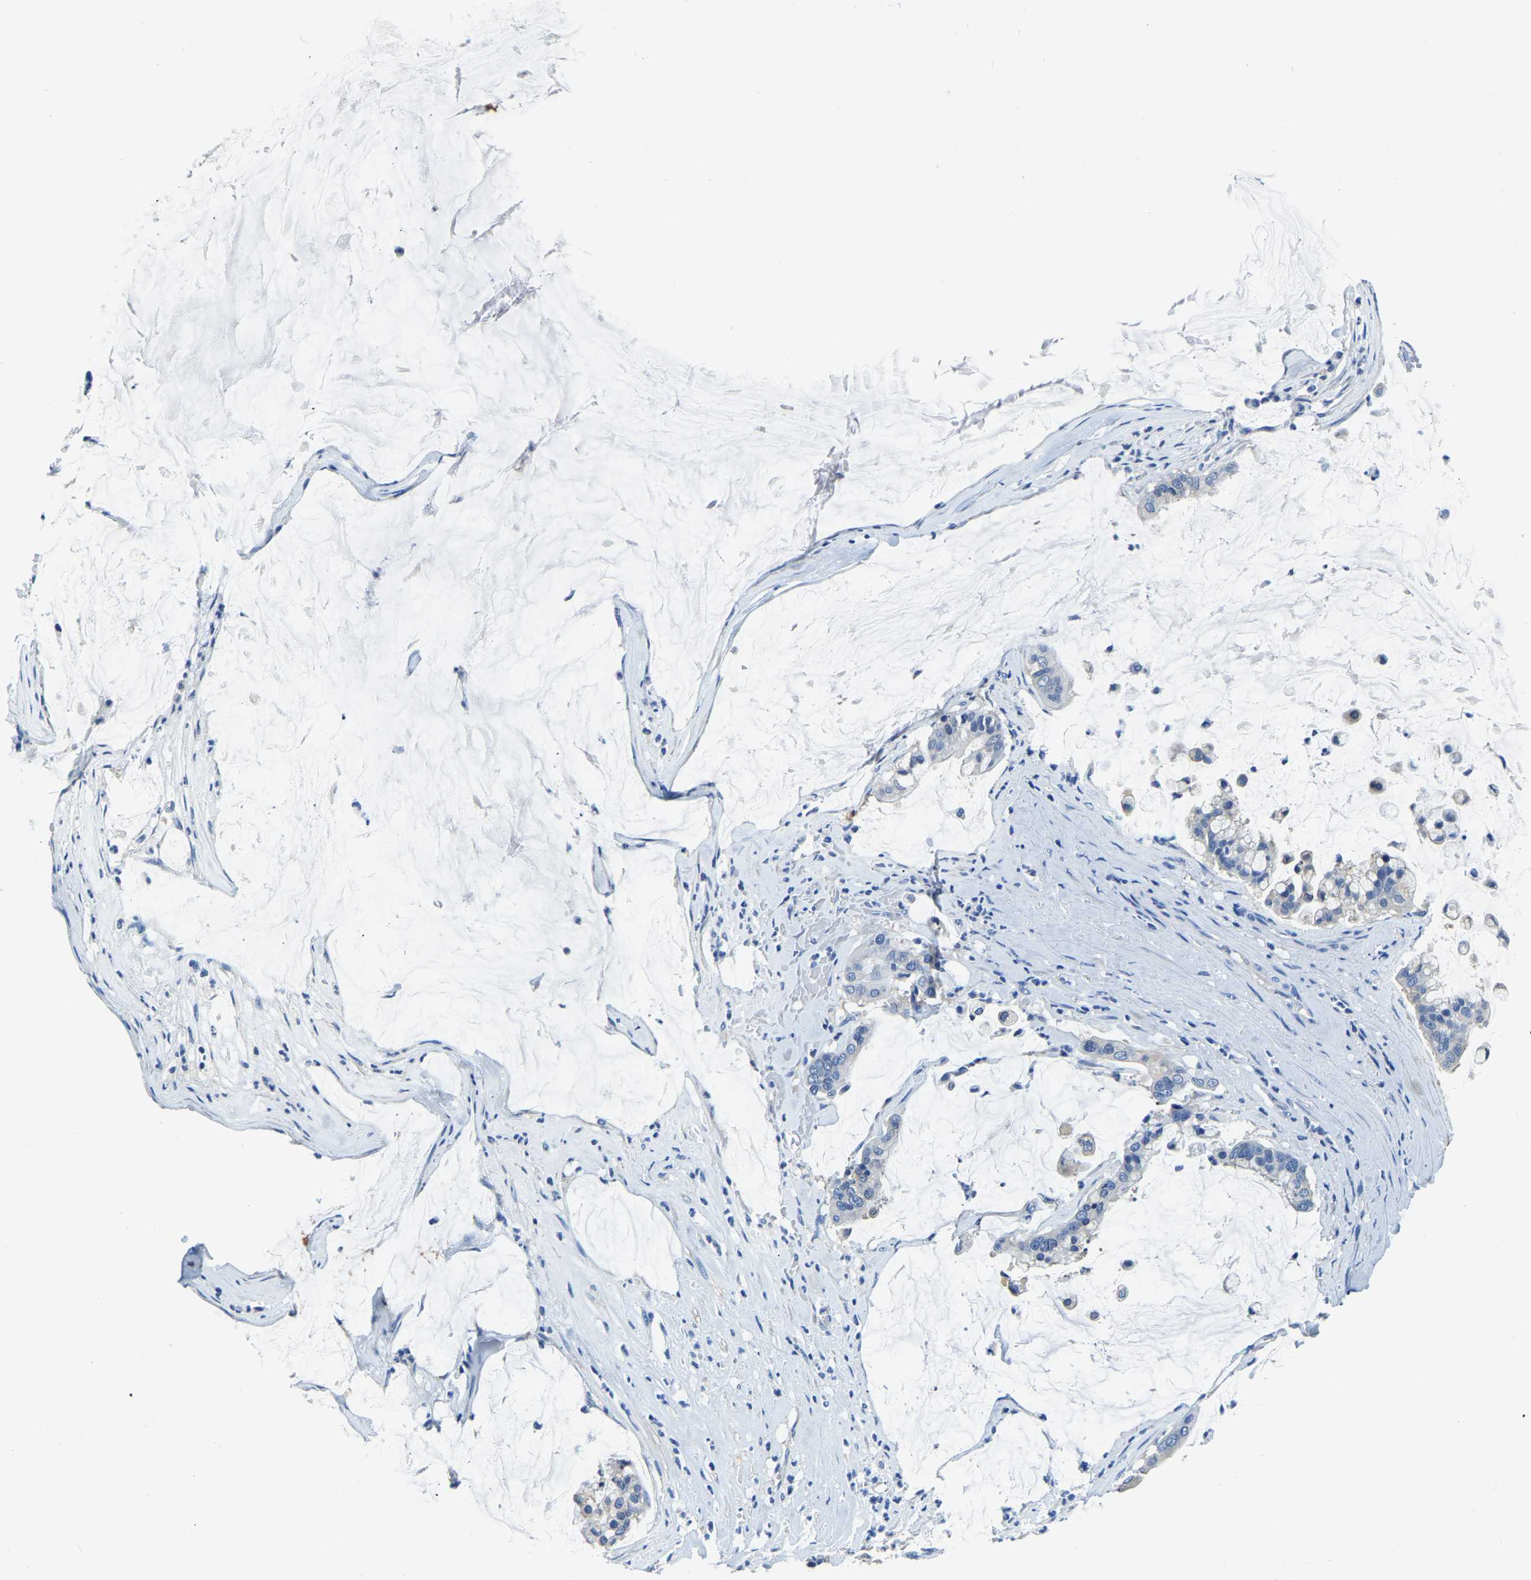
{"staining": {"intensity": "negative", "quantity": "none", "location": "none"}, "tissue": "pancreatic cancer", "cell_type": "Tumor cells", "image_type": "cancer", "snomed": [{"axis": "morphology", "description": "Adenocarcinoma, NOS"}, {"axis": "topography", "description": "Pancreas"}], "caption": "Pancreatic cancer (adenocarcinoma) stained for a protein using immunohistochemistry reveals no positivity tumor cells.", "gene": "ZDHHC13", "patient": {"sex": "male", "age": 41}}